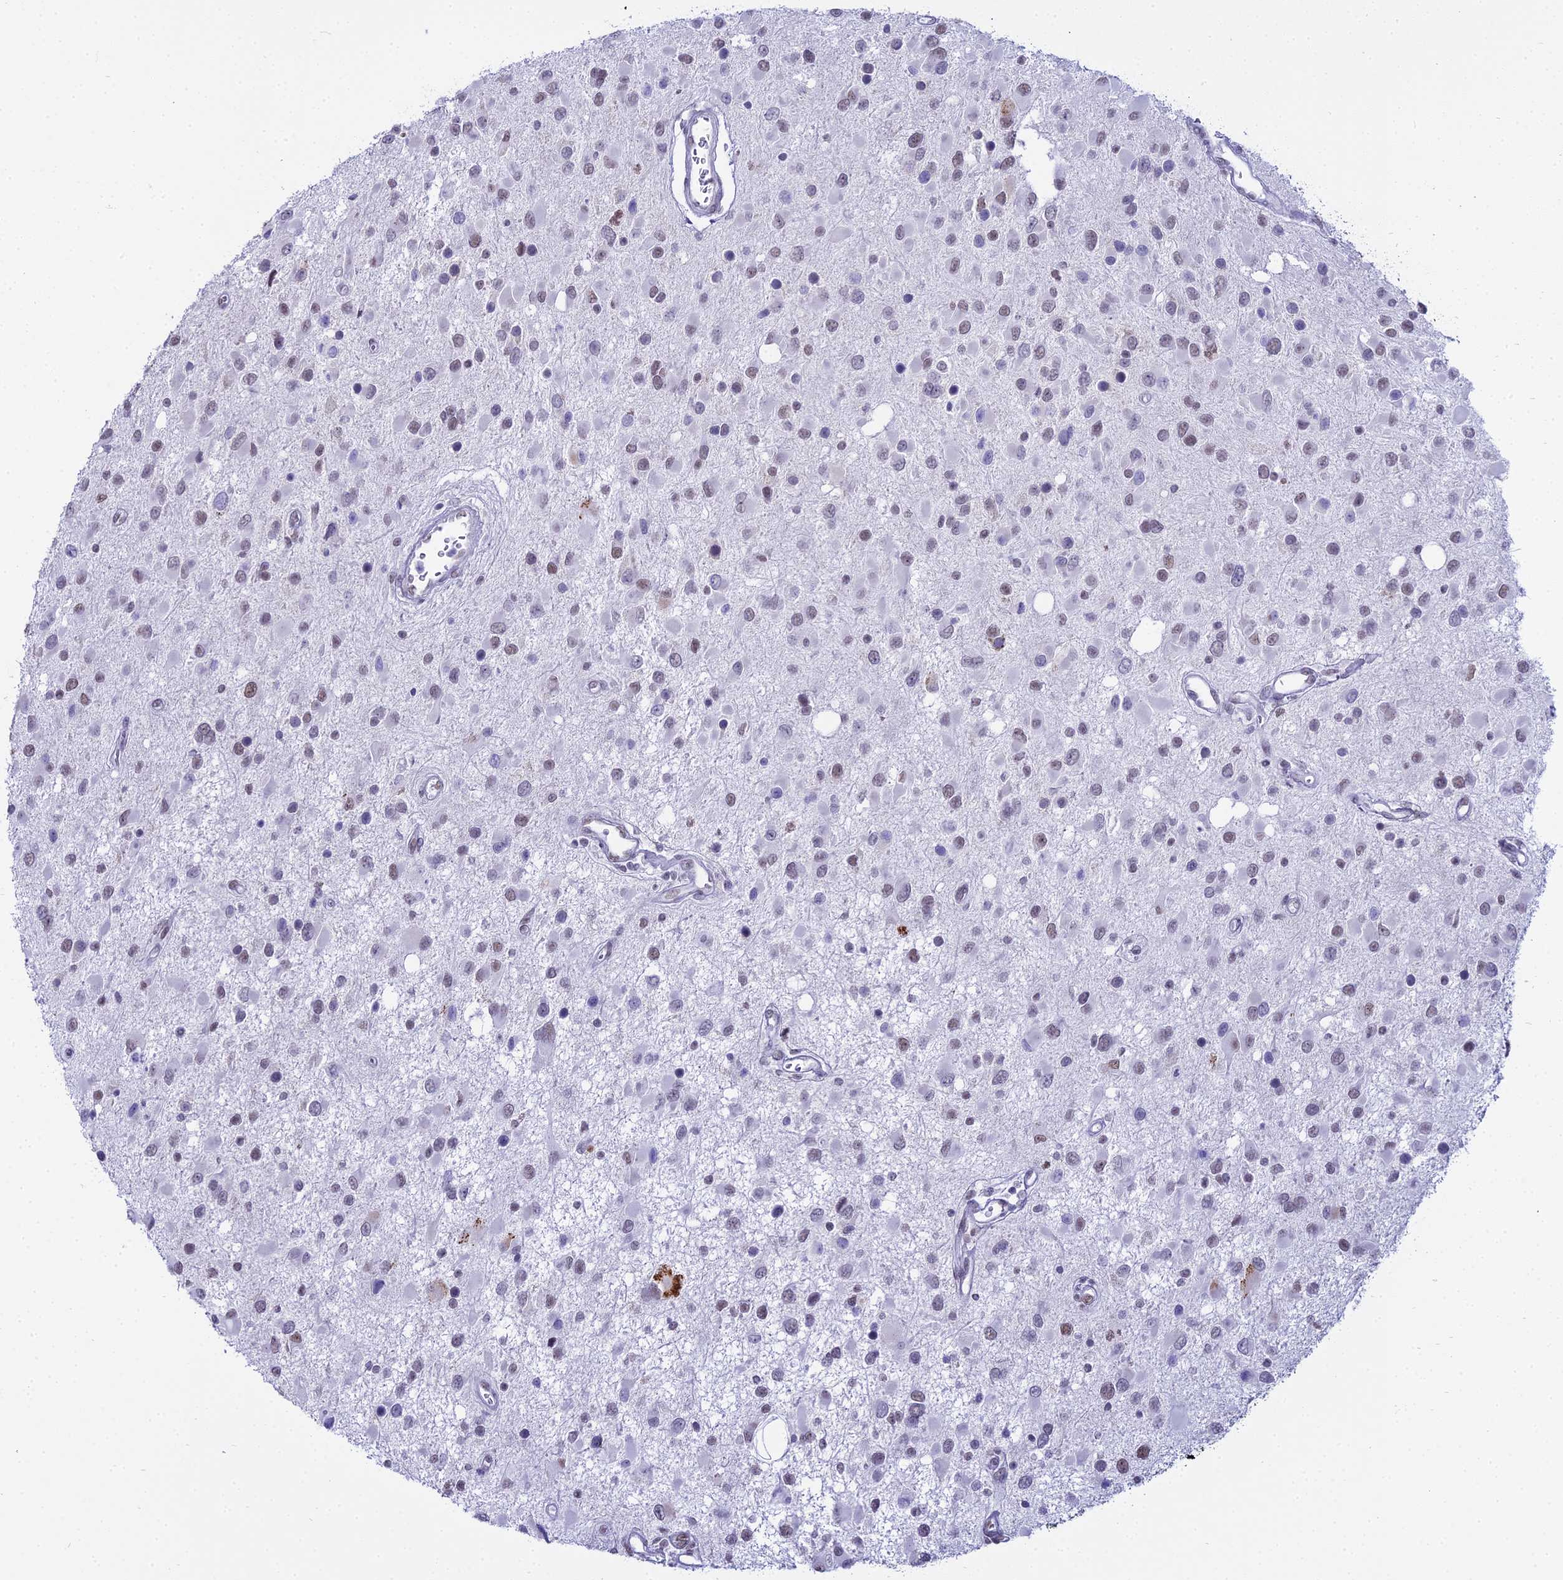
{"staining": {"intensity": "weak", "quantity": "<25%", "location": "nuclear"}, "tissue": "glioma", "cell_type": "Tumor cells", "image_type": "cancer", "snomed": [{"axis": "morphology", "description": "Glioma, malignant, High grade"}, {"axis": "topography", "description": "Brain"}], "caption": "High power microscopy histopathology image of an immunohistochemistry (IHC) image of malignant high-grade glioma, revealing no significant expression in tumor cells.", "gene": "RBM12", "patient": {"sex": "male", "age": 53}}